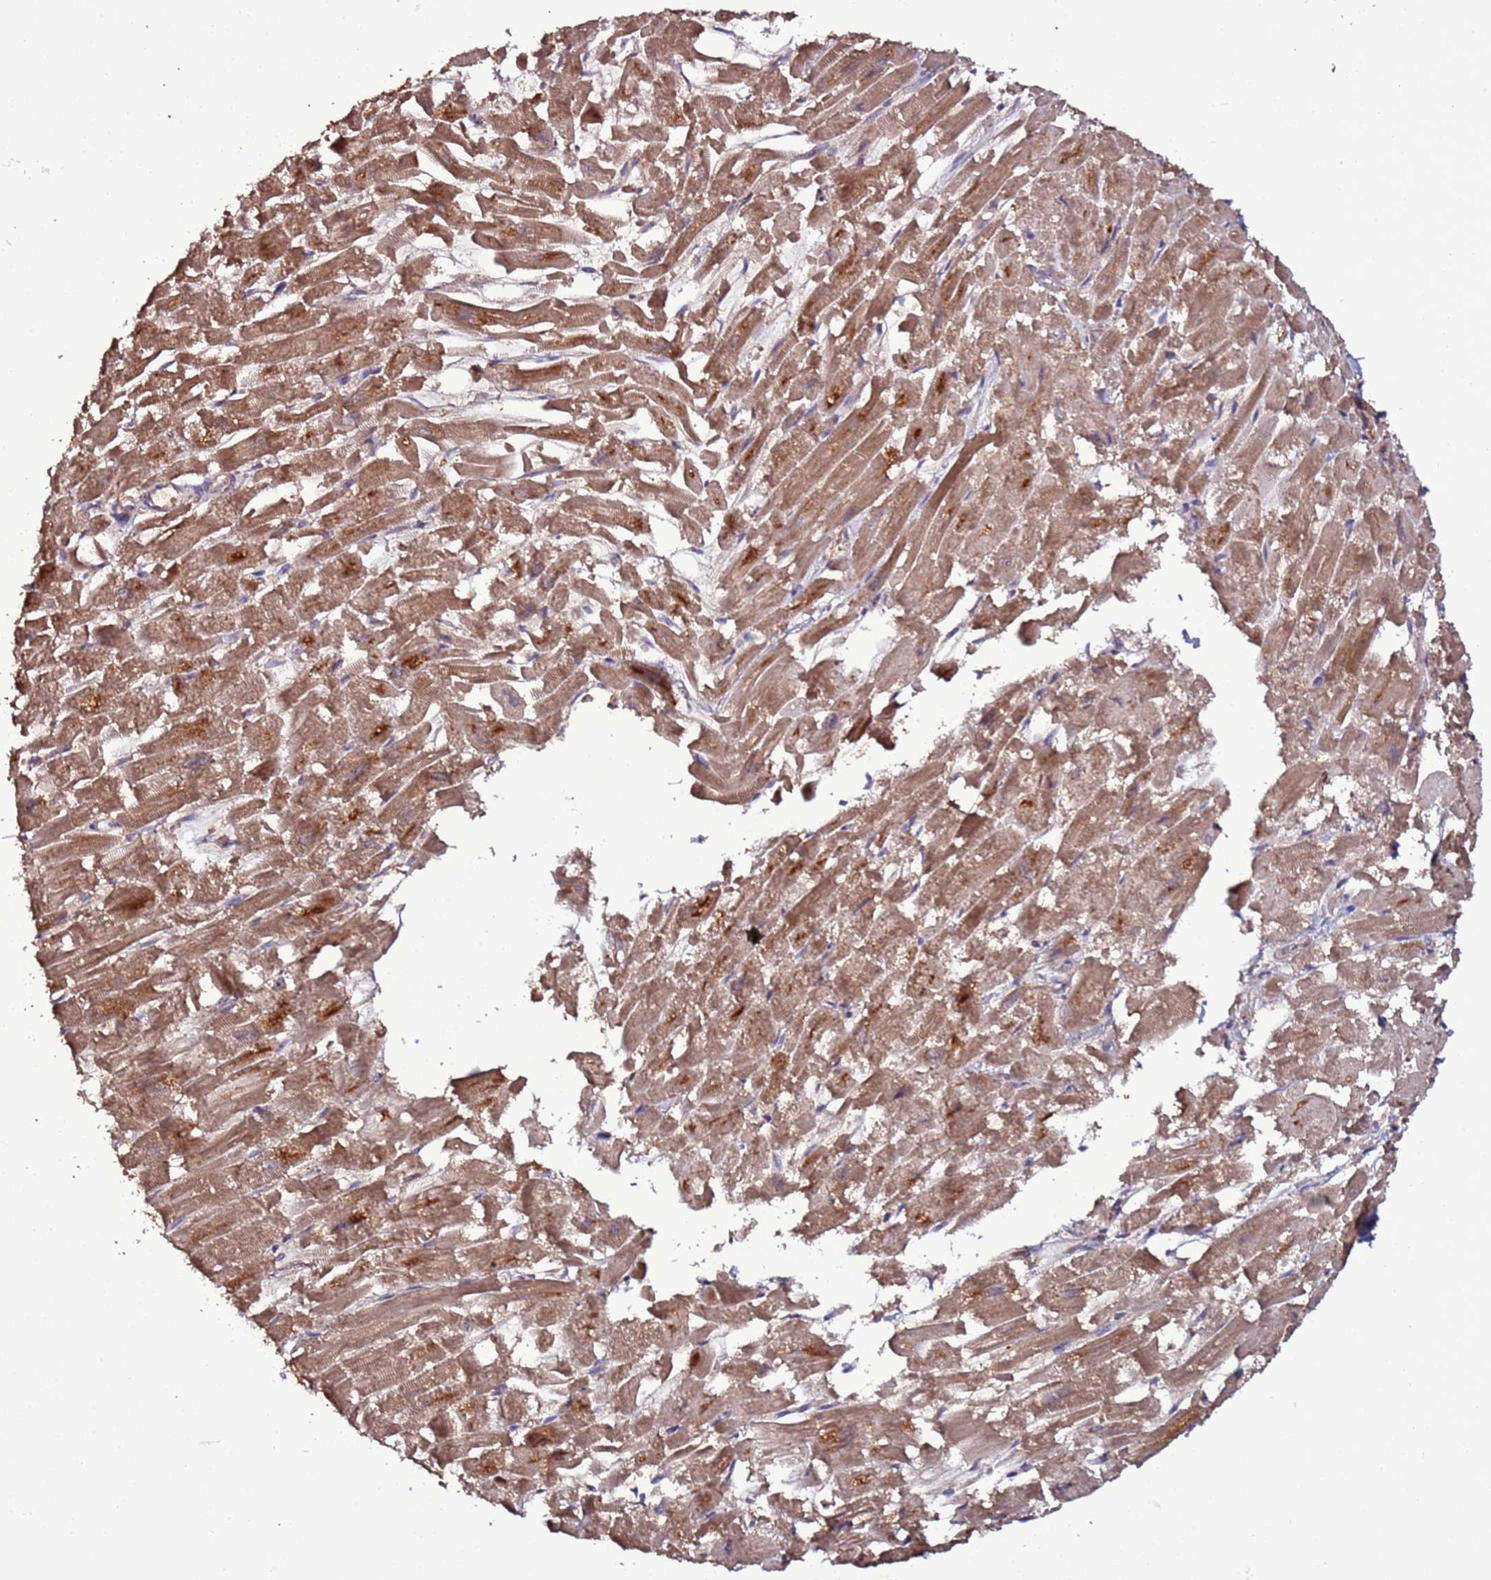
{"staining": {"intensity": "moderate", "quantity": ">75%", "location": "cytoplasmic/membranous"}, "tissue": "heart muscle", "cell_type": "Cardiomyocytes", "image_type": "normal", "snomed": [{"axis": "morphology", "description": "Normal tissue, NOS"}, {"axis": "topography", "description": "Heart"}], "caption": "Protein staining exhibits moderate cytoplasmic/membranous positivity in about >75% of cardiomyocytes in unremarkable heart muscle. The staining is performed using DAB brown chromogen to label protein expression. The nuclei are counter-stained blue using hematoxylin.", "gene": "RPS15A", "patient": {"sex": "male", "age": 54}}